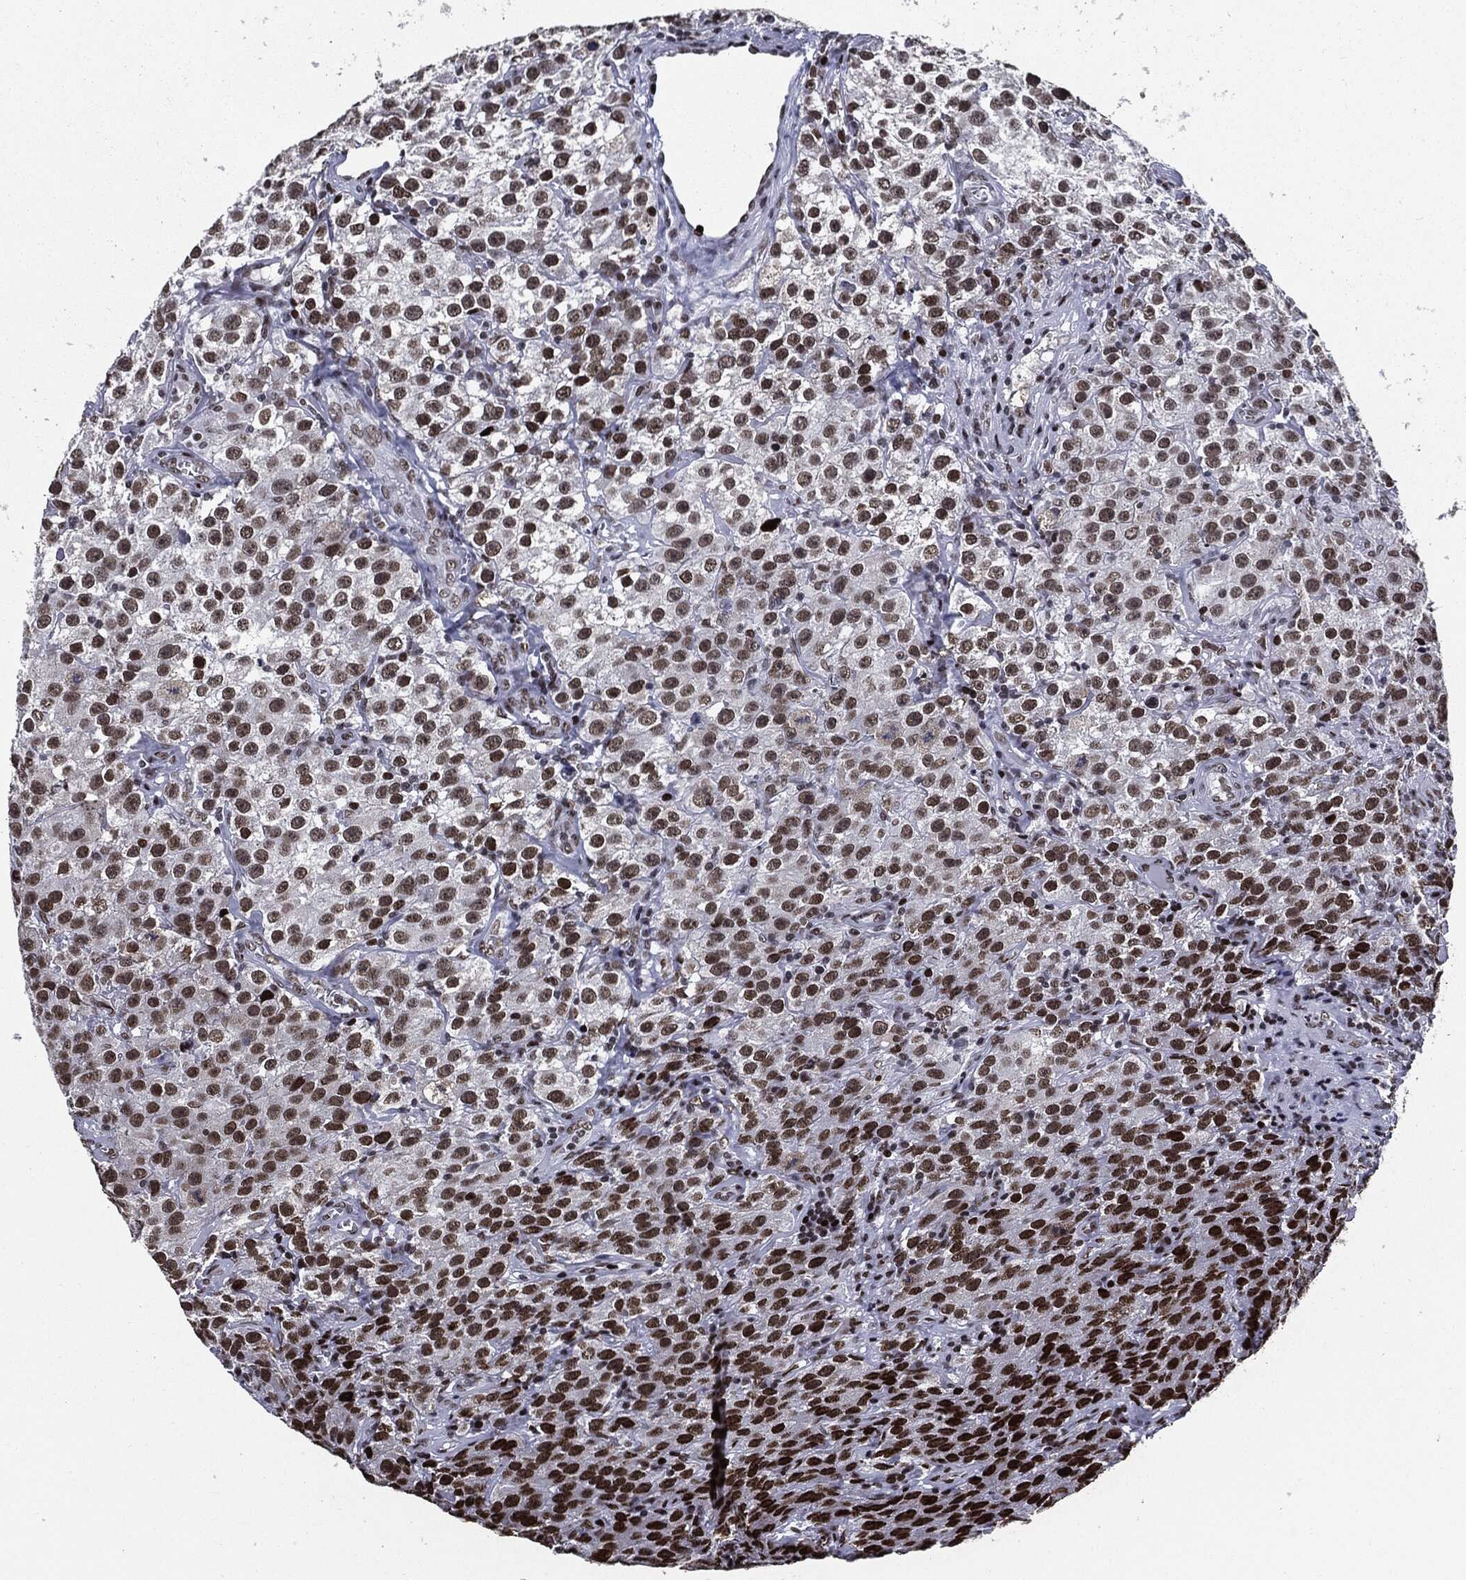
{"staining": {"intensity": "strong", "quantity": "25%-75%", "location": "nuclear"}, "tissue": "testis cancer", "cell_type": "Tumor cells", "image_type": "cancer", "snomed": [{"axis": "morphology", "description": "Seminoma, NOS"}, {"axis": "topography", "description": "Testis"}], "caption": "Immunohistochemical staining of seminoma (testis) exhibits strong nuclear protein expression in approximately 25%-75% of tumor cells. Immunohistochemistry stains the protein of interest in brown and the nuclei are stained blue.", "gene": "ZFP91", "patient": {"sex": "male", "age": 52}}